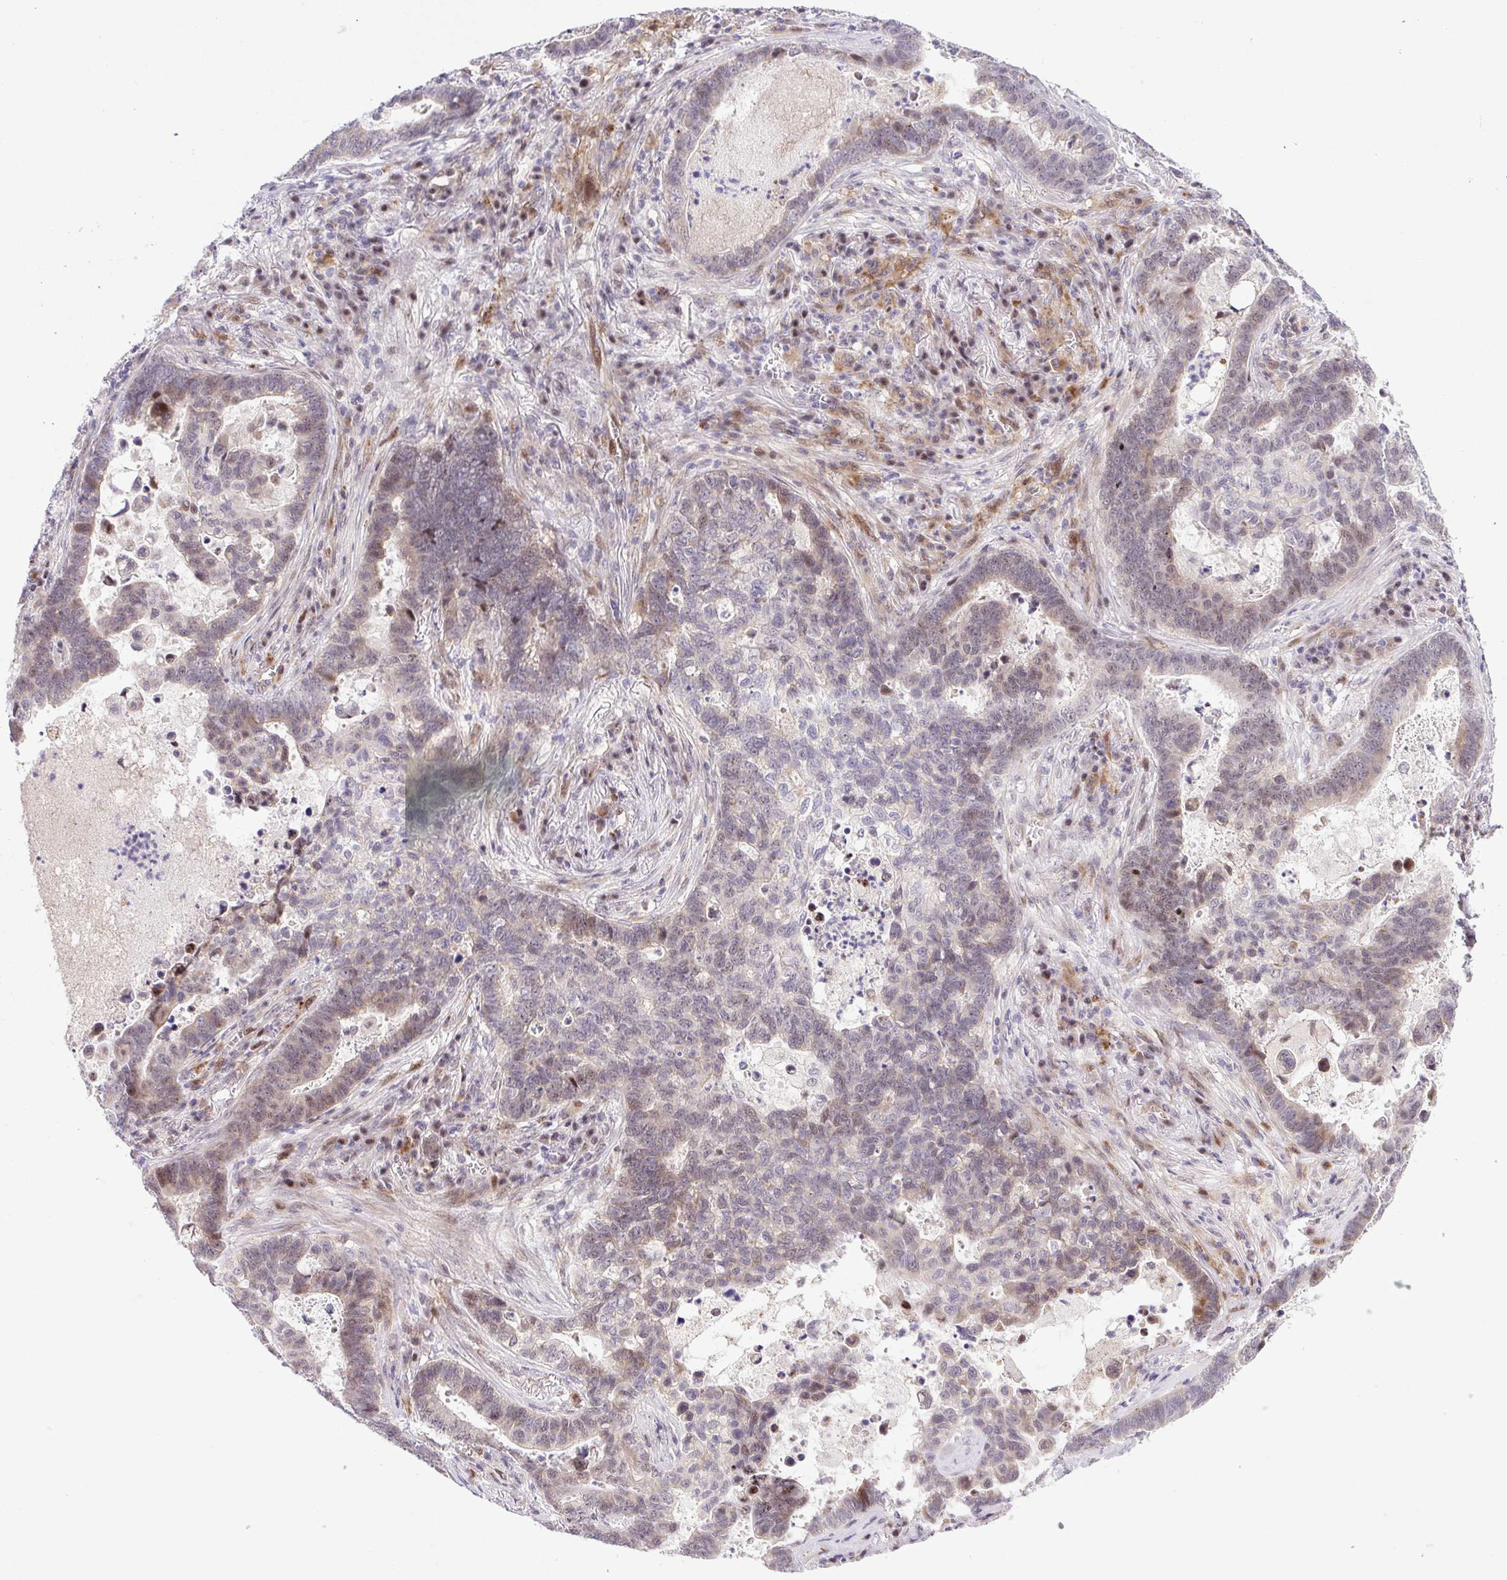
{"staining": {"intensity": "weak", "quantity": "25%-75%", "location": "cytoplasmic/membranous,nuclear"}, "tissue": "lung cancer", "cell_type": "Tumor cells", "image_type": "cancer", "snomed": [{"axis": "morphology", "description": "Aneuploidy"}, {"axis": "morphology", "description": "Adenocarcinoma, NOS"}, {"axis": "morphology", "description": "Adenocarcinoma primary or metastatic"}, {"axis": "topography", "description": "Lung"}], "caption": "Immunohistochemistry (IHC) of human adenocarcinoma (lung) exhibits low levels of weak cytoplasmic/membranous and nuclear staining in about 25%-75% of tumor cells.", "gene": "ERG", "patient": {"sex": "female", "age": 75}}